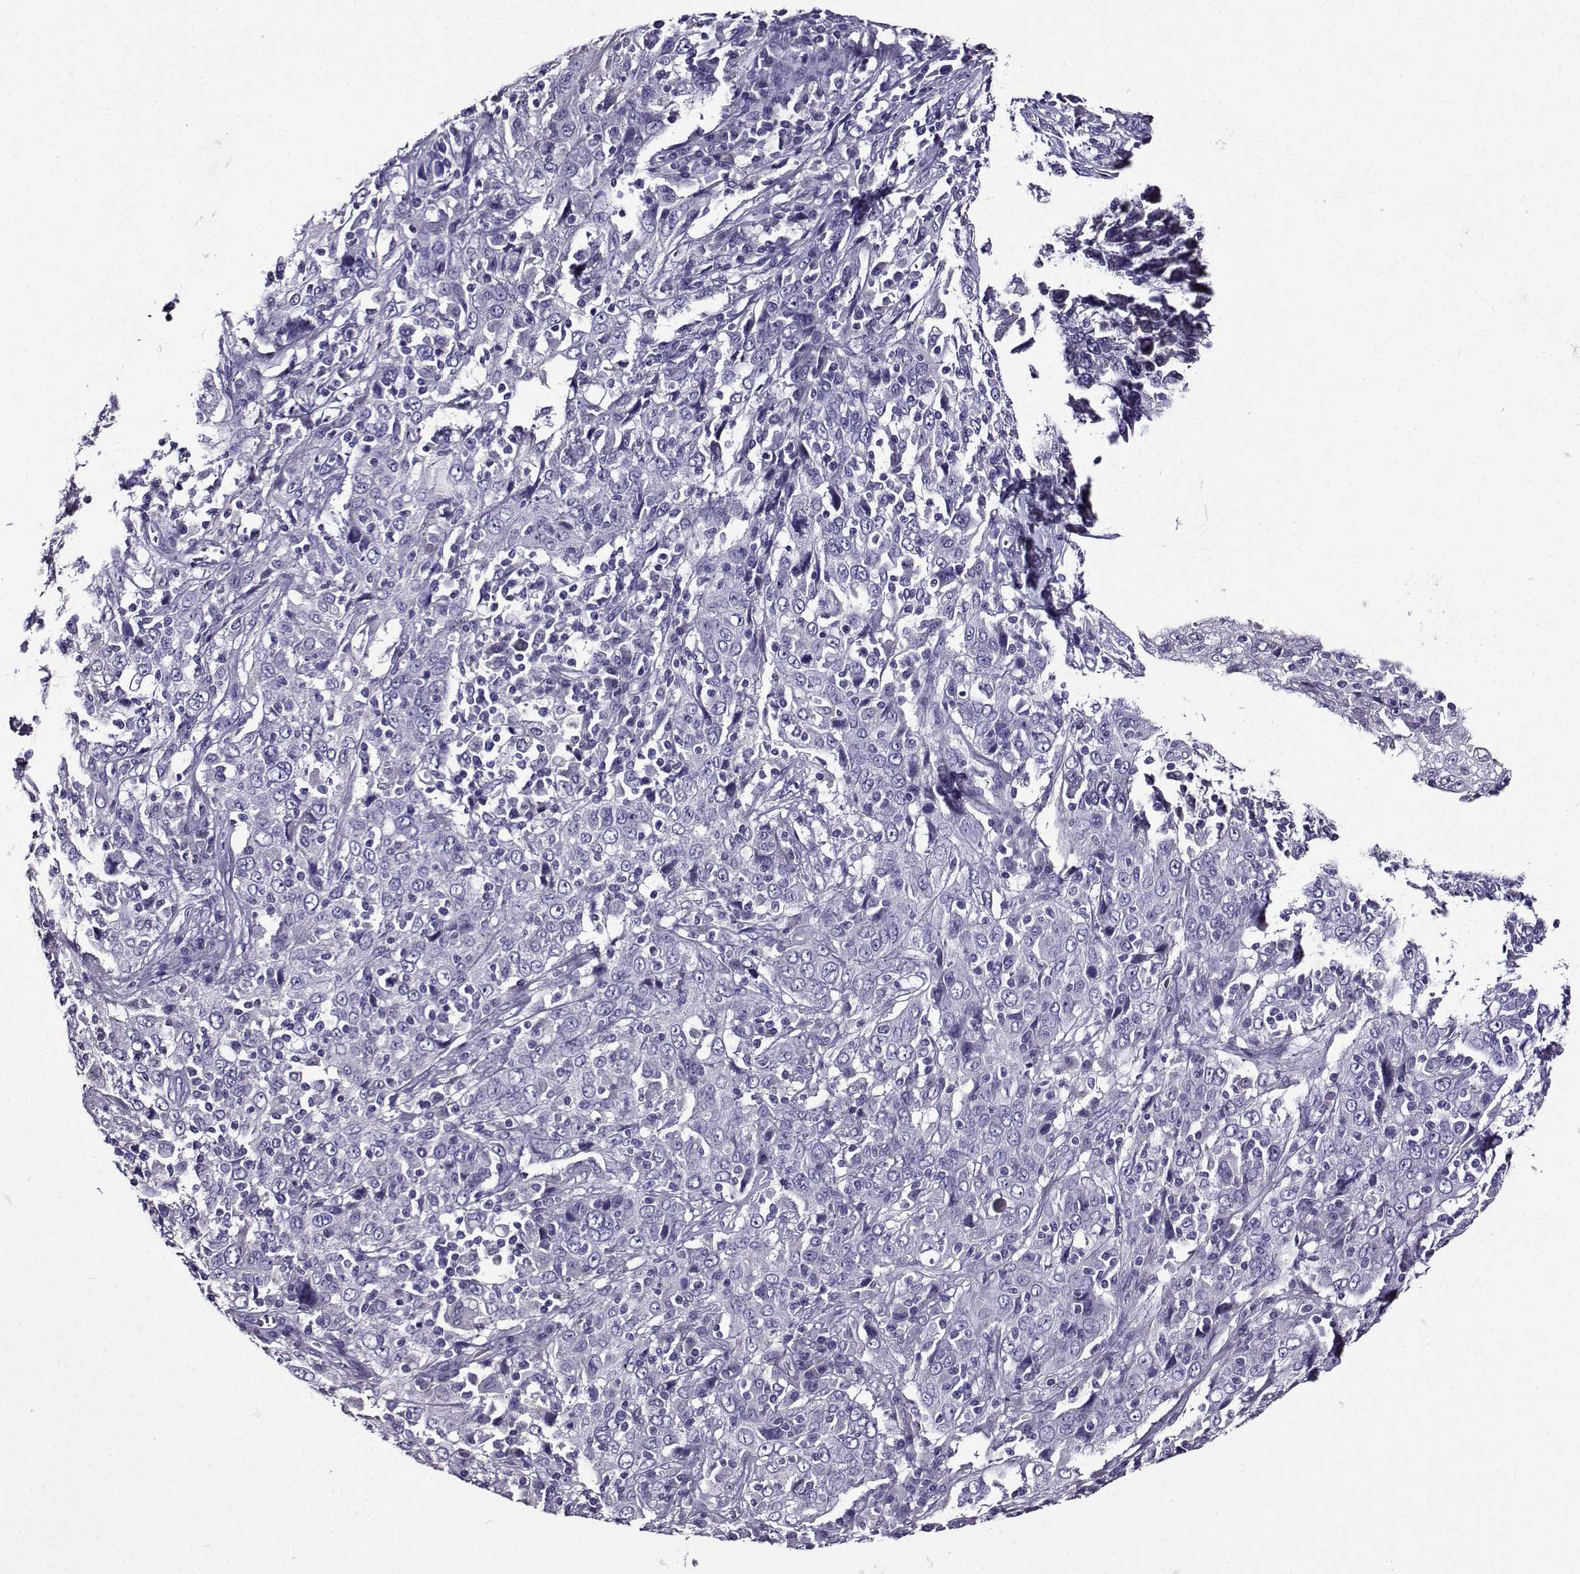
{"staining": {"intensity": "negative", "quantity": "none", "location": "none"}, "tissue": "cervical cancer", "cell_type": "Tumor cells", "image_type": "cancer", "snomed": [{"axis": "morphology", "description": "Squamous cell carcinoma, NOS"}, {"axis": "topography", "description": "Cervix"}], "caption": "A high-resolution histopathology image shows immunohistochemistry staining of squamous cell carcinoma (cervical), which demonstrates no significant staining in tumor cells. The staining was performed using DAB (3,3'-diaminobenzidine) to visualize the protein expression in brown, while the nuclei were stained in blue with hematoxylin (Magnification: 20x).", "gene": "TMEM266", "patient": {"sex": "female", "age": 46}}